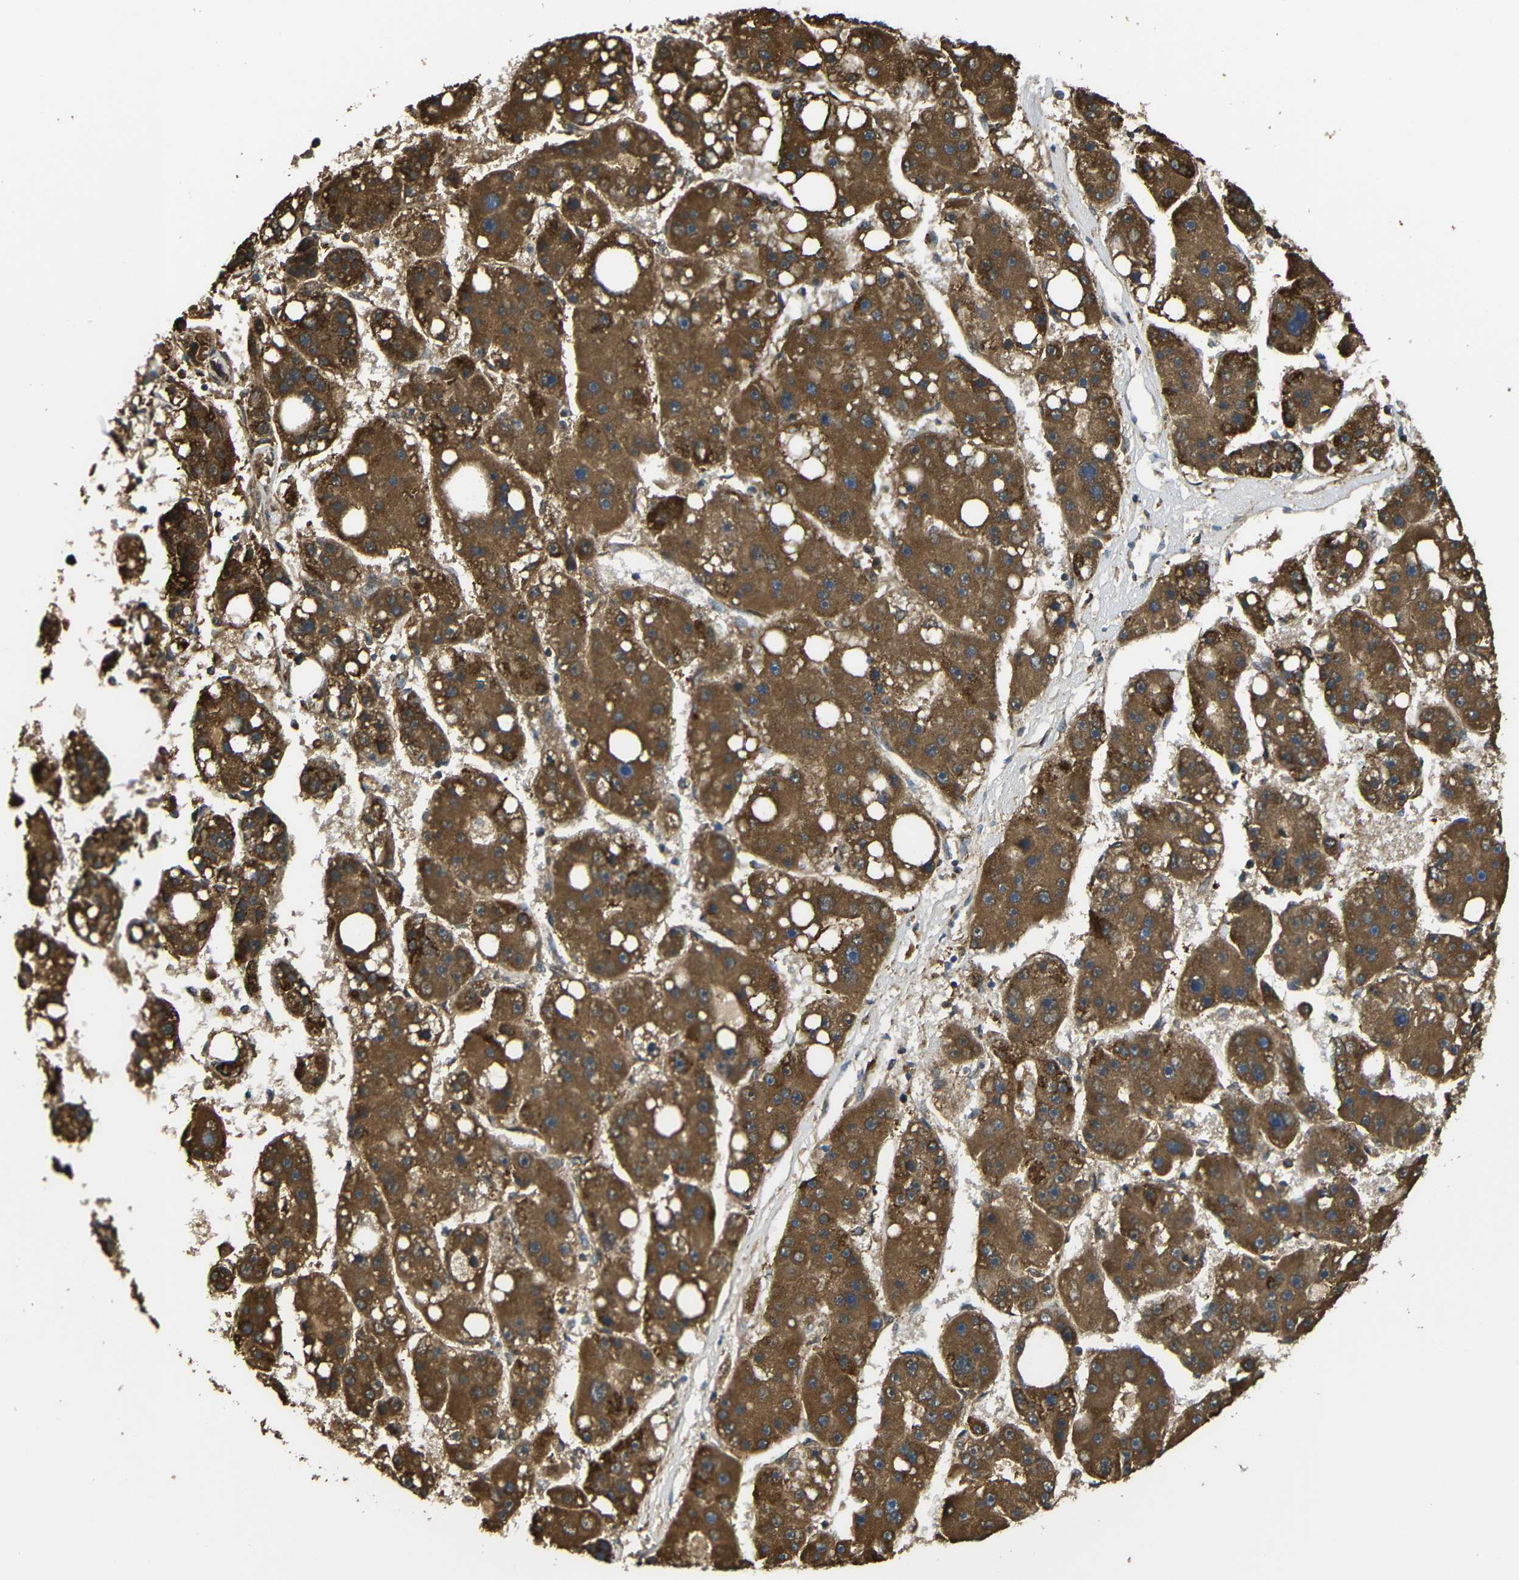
{"staining": {"intensity": "strong", "quantity": ">75%", "location": "cytoplasmic/membranous"}, "tissue": "liver cancer", "cell_type": "Tumor cells", "image_type": "cancer", "snomed": [{"axis": "morphology", "description": "Carcinoma, Hepatocellular, NOS"}, {"axis": "topography", "description": "Liver"}], "caption": "Liver cancer (hepatocellular carcinoma) tissue reveals strong cytoplasmic/membranous positivity in about >75% of tumor cells, visualized by immunohistochemistry.", "gene": "NR3C2", "patient": {"sex": "female", "age": 61}}